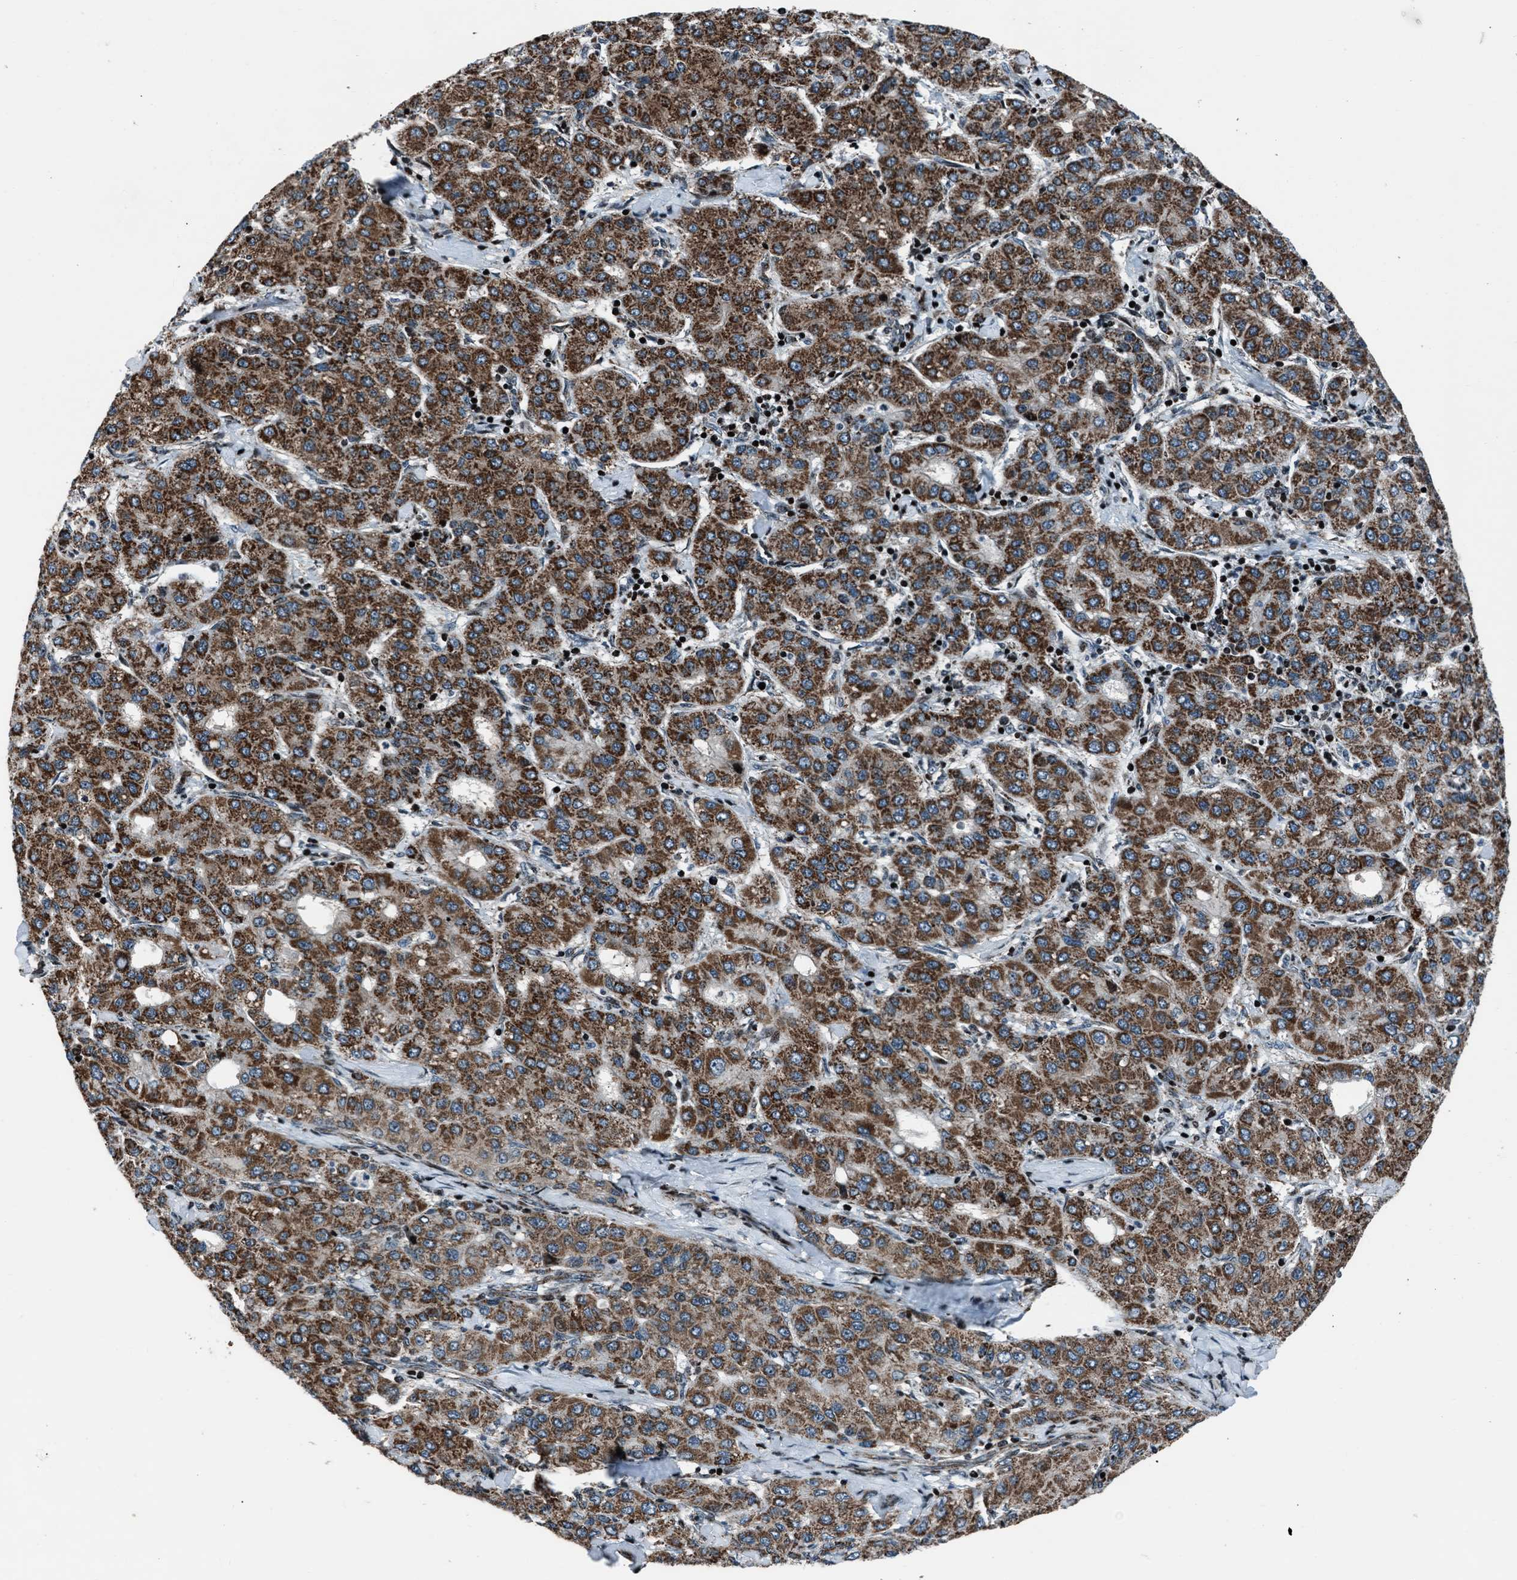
{"staining": {"intensity": "strong", "quantity": ">75%", "location": "cytoplasmic/membranous"}, "tissue": "liver cancer", "cell_type": "Tumor cells", "image_type": "cancer", "snomed": [{"axis": "morphology", "description": "Carcinoma, Hepatocellular, NOS"}, {"axis": "topography", "description": "Liver"}], "caption": "This is an image of IHC staining of hepatocellular carcinoma (liver), which shows strong positivity in the cytoplasmic/membranous of tumor cells.", "gene": "MORC3", "patient": {"sex": "male", "age": 65}}